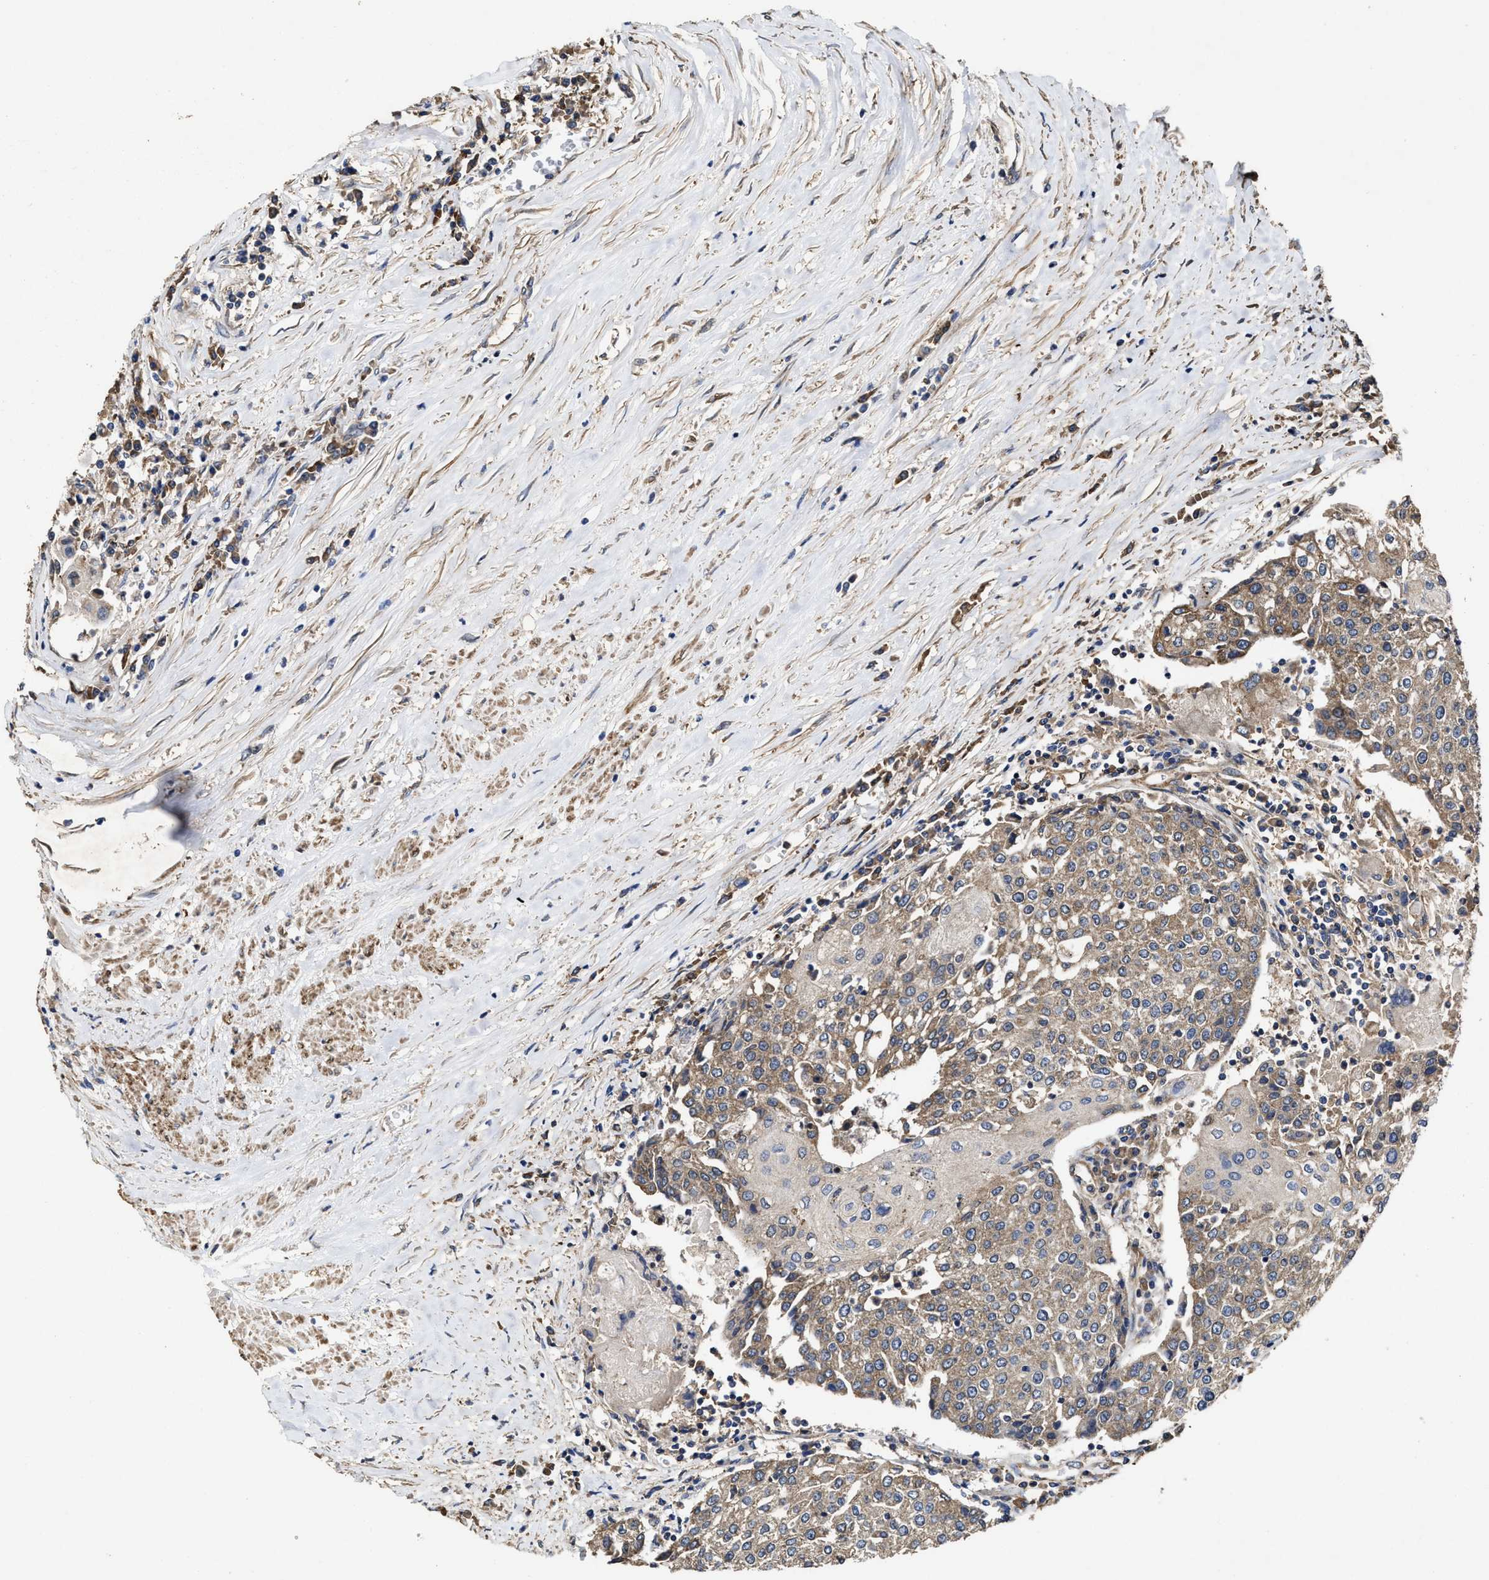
{"staining": {"intensity": "moderate", "quantity": ">75%", "location": "cytoplasmic/membranous"}, "tissue": "urothelial cancer", "cell_type": "Tumor cells", "image_type": "cancer", "snomed": [{"axis": "morphology", "description": "Urothelial carcinoma, High grade"}, {"axis": "topography", "description": "Urinary bladder"}], "caption": "Immunohistochemistry of urothelial cancer demonstrates medium levels of moderate cytoplasmic/membranous expression in approximately >75% of tumor cells.", "gene": "SFXN4", "patient": {"sex": "female", "age": 85}}